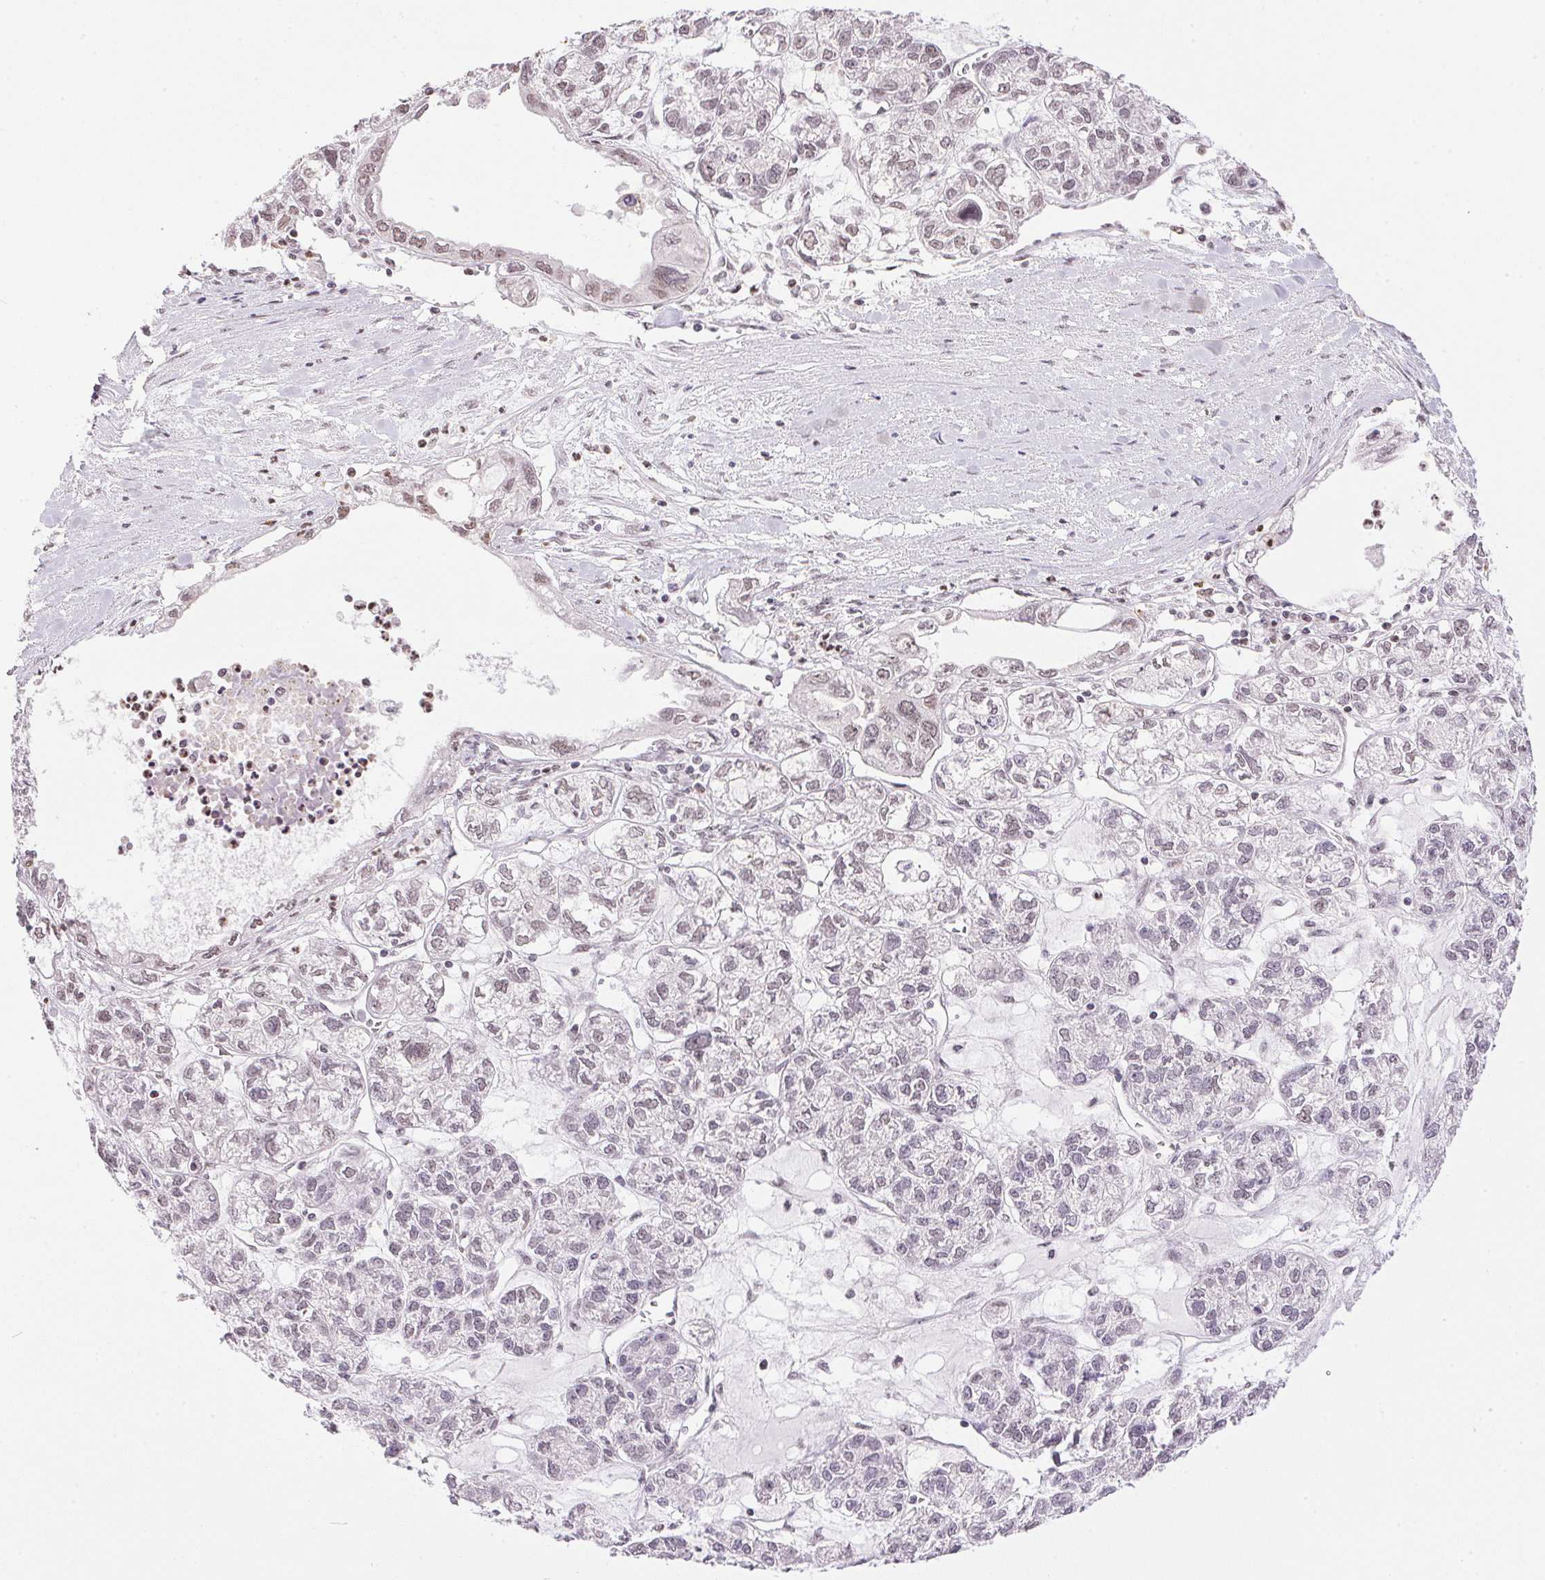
{"staining": {"intensity": "weak", "quantity": "<25%", "location": "nuclear"}, "tissue": "ovarian cancer", "cell_type": "Tumor cells", "image_type": "cancer", "snomed": [{"axis": "morphology", "description": "Carcinoma, endometroid"}, {"axis": "topography", "description": "Ovary"}], "caption": "Immunohistochemical staining of ovarian cancer displays no significant expression in tumor cells. (IHC, brightfield microscopy, high magnification).", "gene": "NFE2L1", "patient": {"sex": "female", "age": 64}}